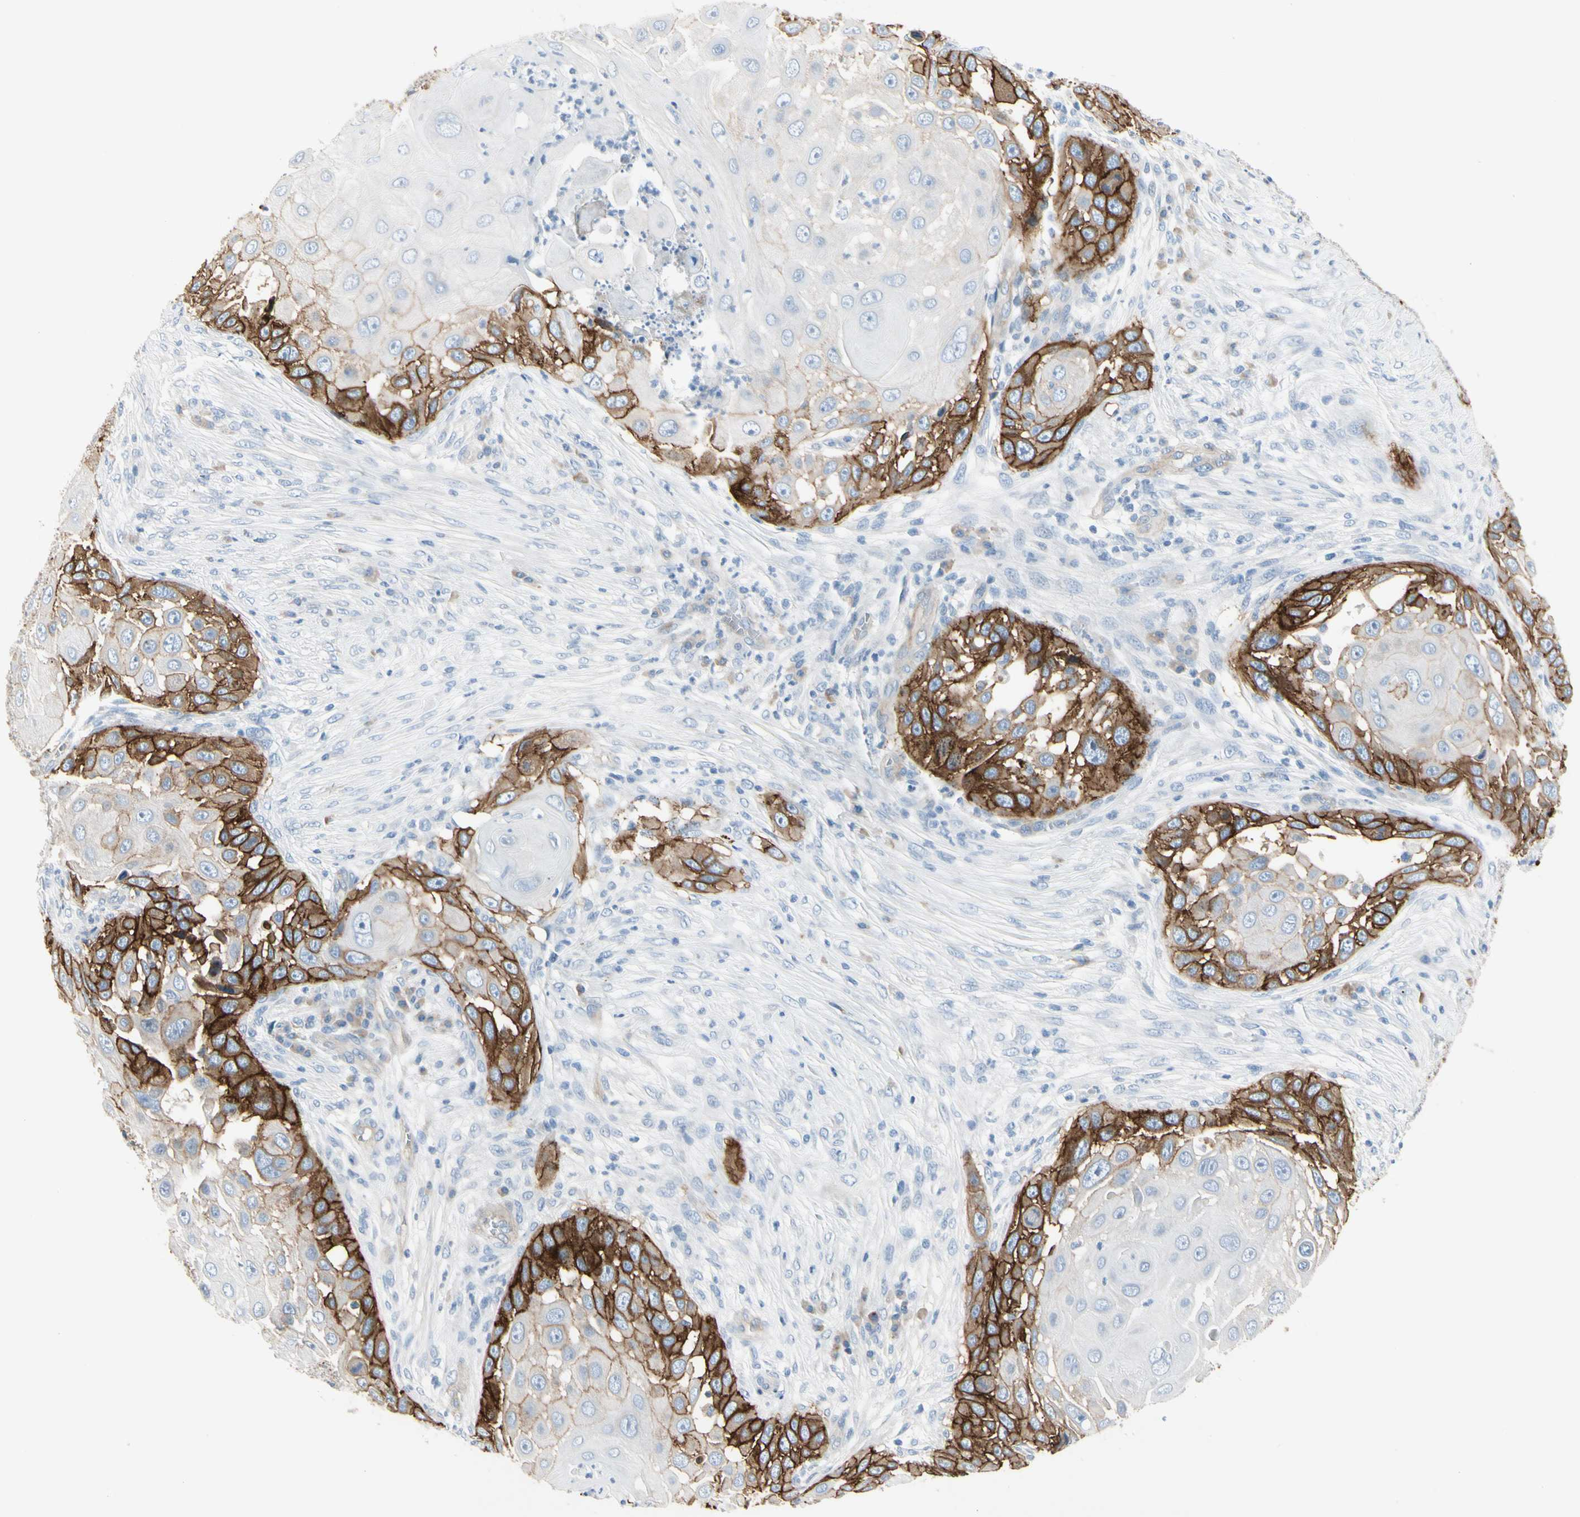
{"staining": {"intensity": "strong", "quantity": "<25%", "location": "cytoplasmic/membranous"}, "tissue": "skin cancer", "cell_type": "Tumor cells", "image_type": "cancer", "snomed": [{"axis": "morphology", "description": "Squamous cell carcinoma, NOS"}, {"axis": "topography", "description": "Skin"}], "caption": "The micrograph exhibits staining of skin cancer (squamous cell carcinoma), revealing strong cytoplasmic/membranous protein positivity (brown color) within tumor cells. (DAB IHC with brightfield microscopy, high magnification).", "gene": "ITGA3", "patient": {"sex": "female", "age": 44}}